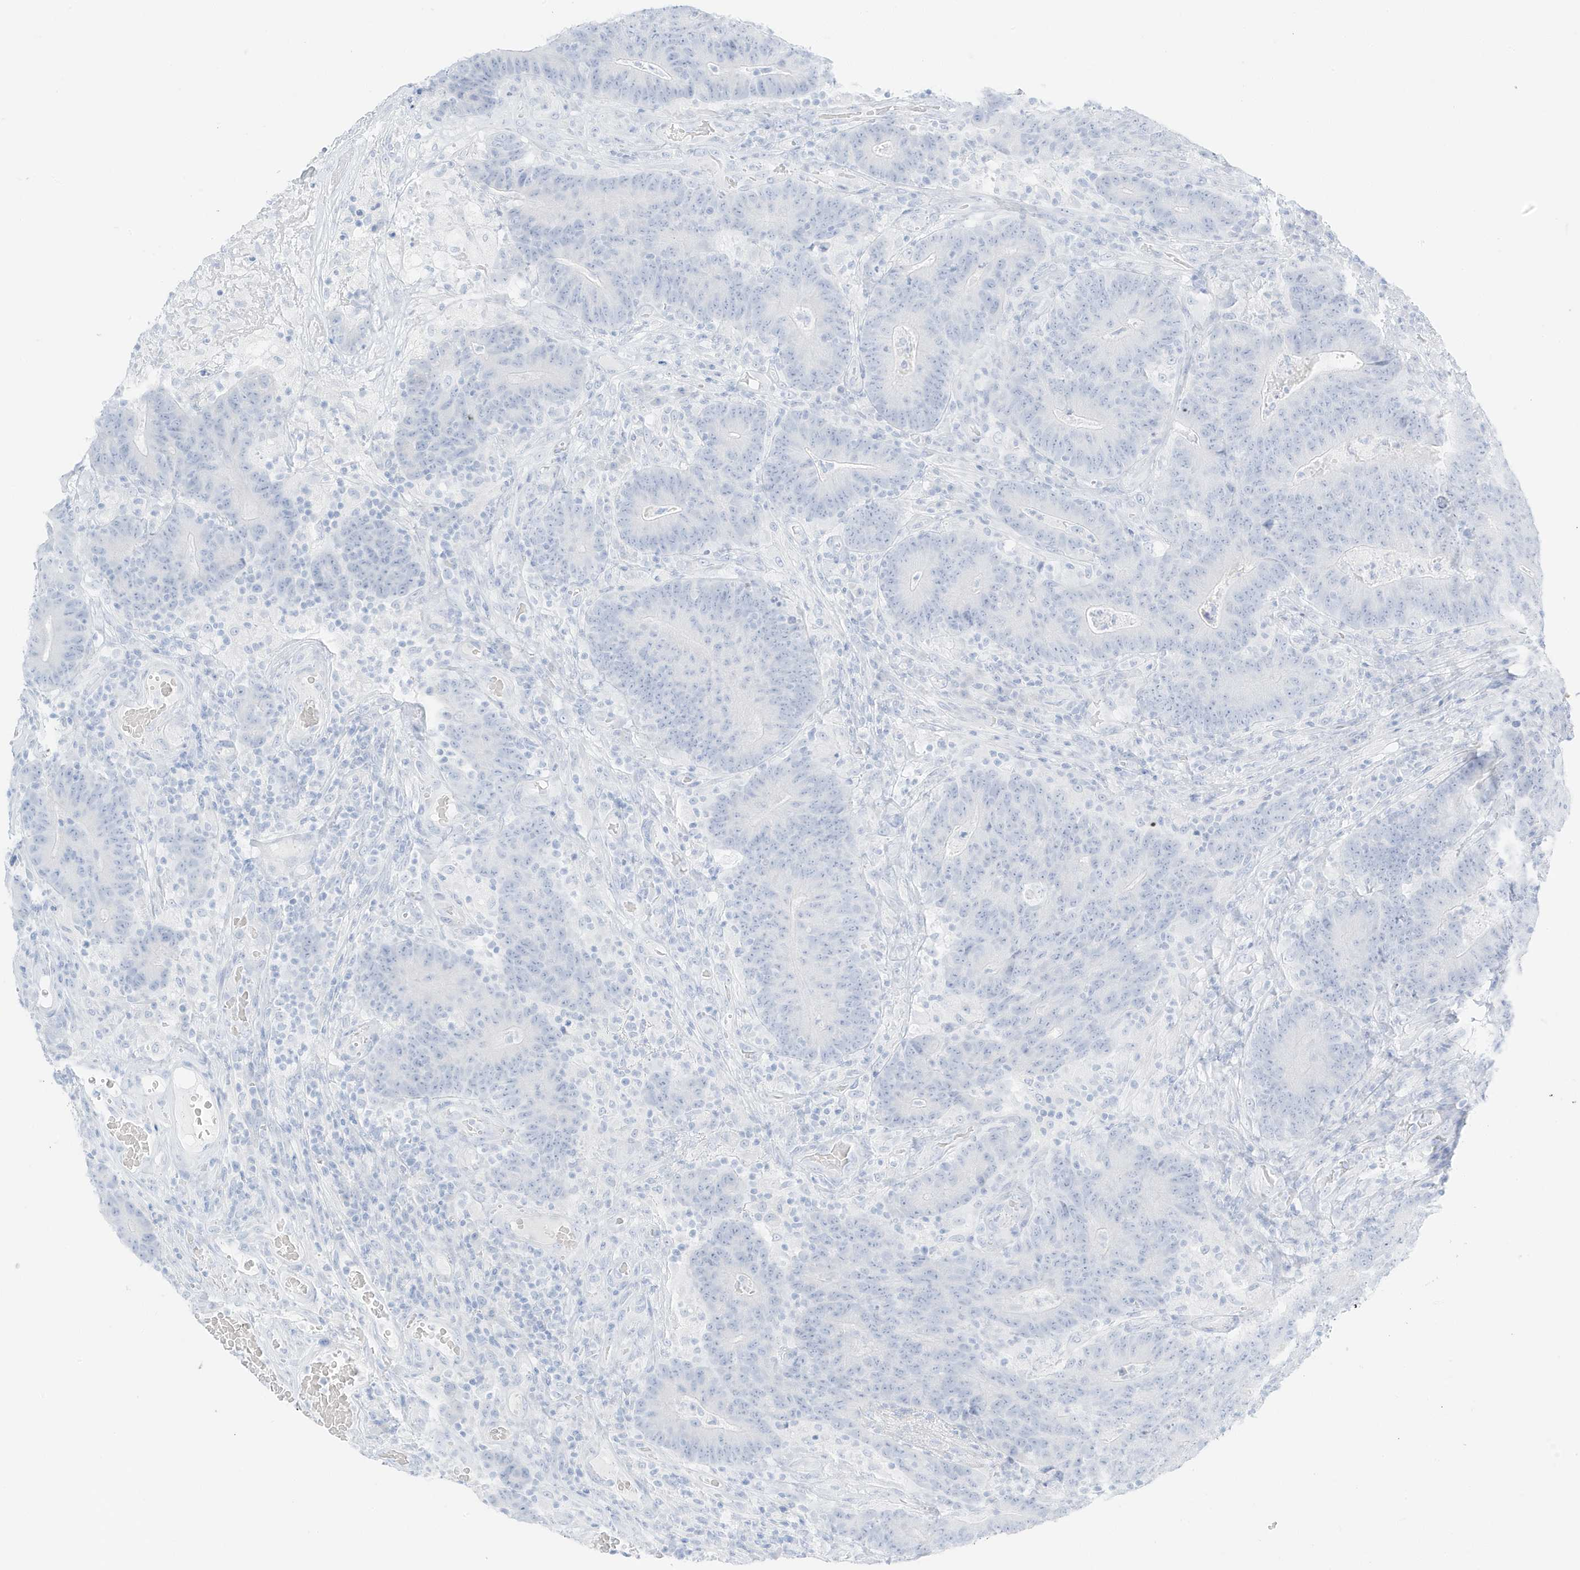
{"staining": {"intensity": "negative", "quantity": "none", "location": "none"}, "tissue": "colorectal cancer", "cell_type": "Tumor cells", "image_type": "cancer", "snomed": [{"axis": "morphology", "description": "Normal tissue, NOS"}, {"axis": "morphology", "description": "Adenocarcinoma, NOS"}, {"axis": "topography", "description": "Colon"}], "caption": "Immunohistochemistry (IHC) photomicrograph of adenocarcinoma (colorectal) stained for a protein (brown), which reveals no positivity in tumor cells.", "gene": "SLC22A13", "patient": {"sex": "female", "age": 75}}